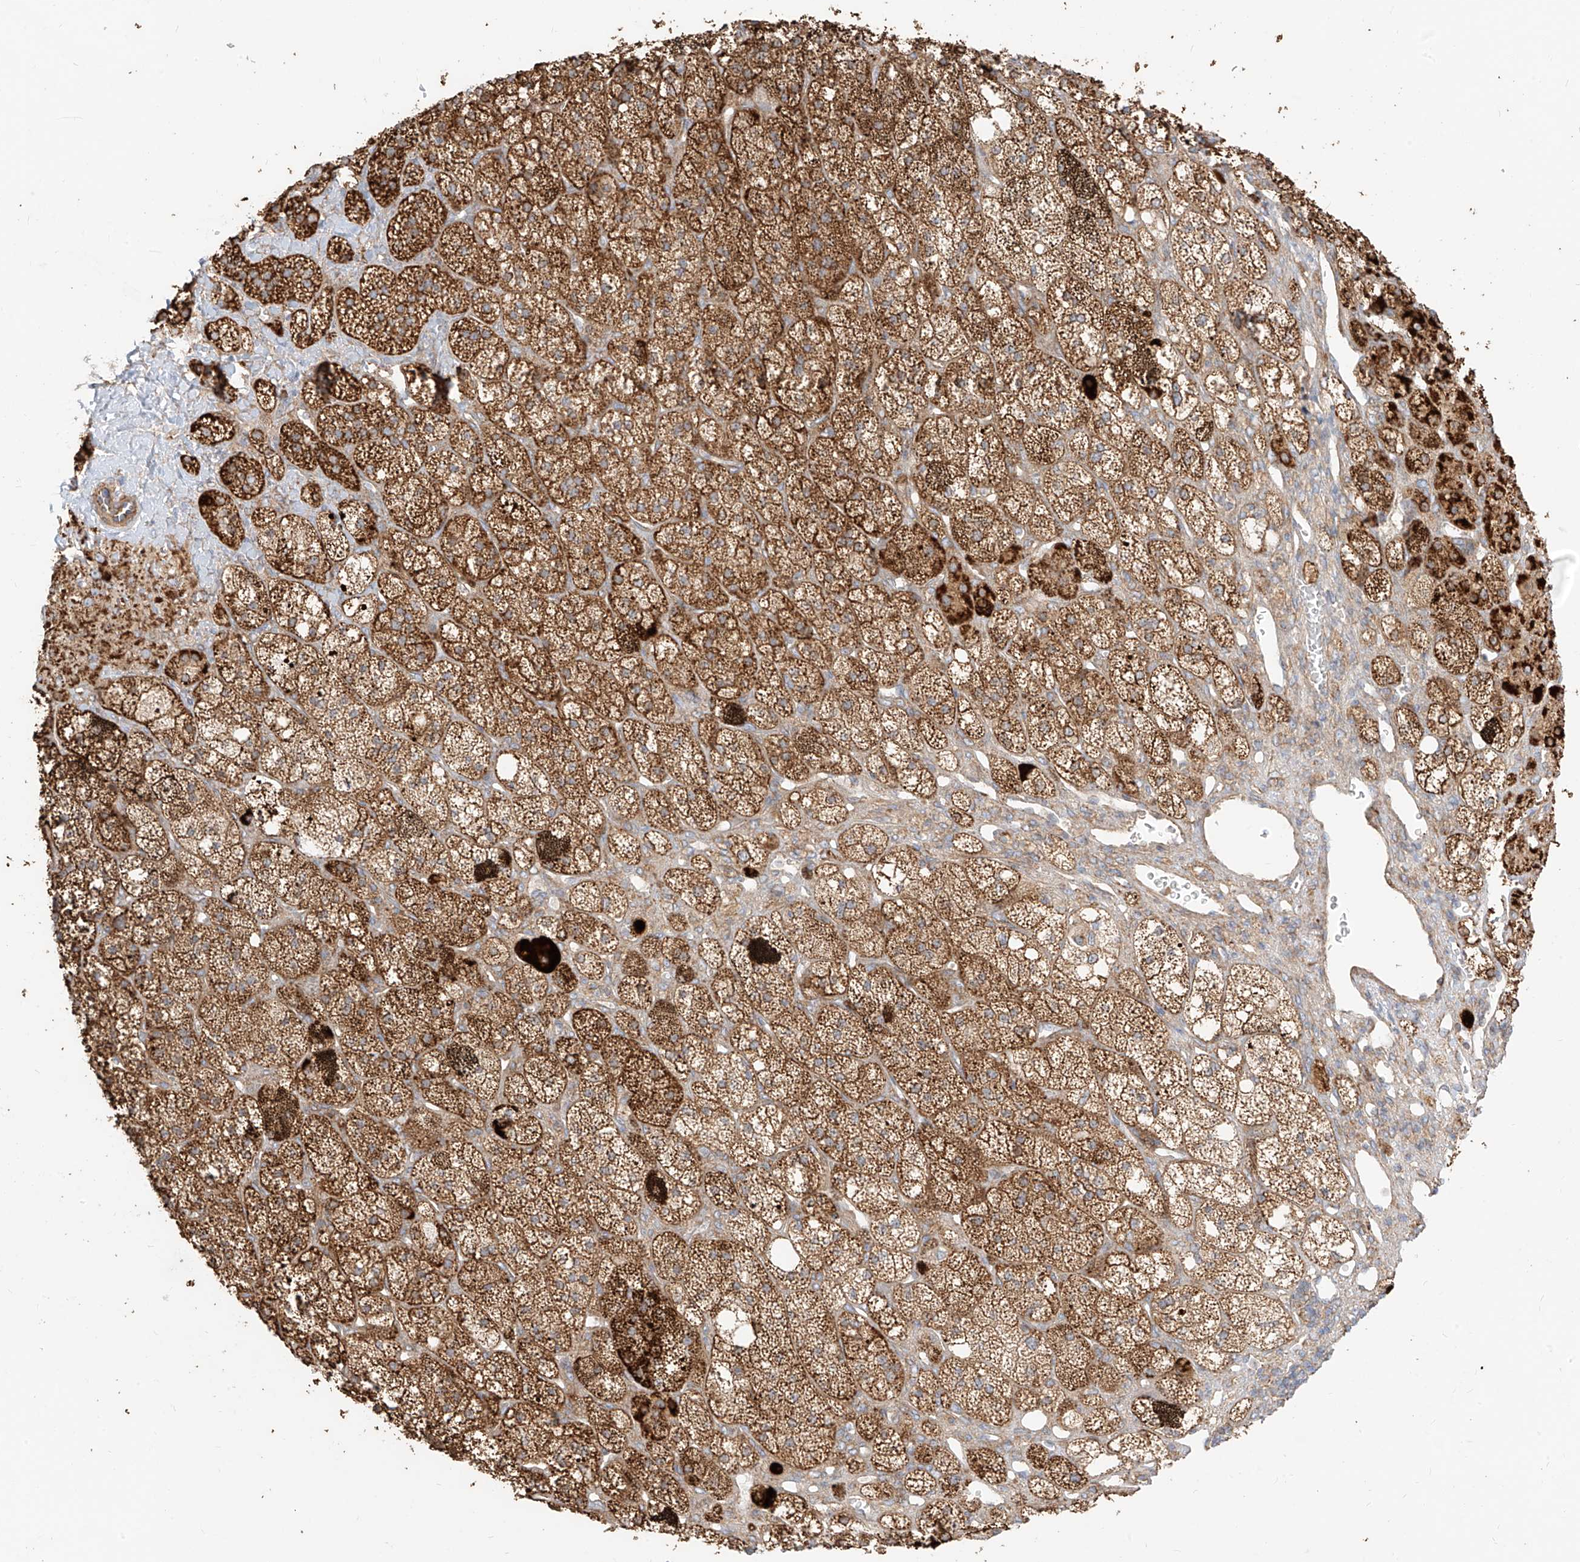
{"staining": {"intensity": "strong", "quantity": ">75%", "location": "cytoplasmic/membranous"}, "tissue": "adrenal gland", "cell_type": "Glandular cells", "image_type": "normal", "snomed": [{"axis": "morphology", "description": "Normal tissue, NOS"}, {"axis": "topography", "description": "Adrenal gland"}], "caption": "The photomicrograph shows immunohistochemical staining of unremarkable adrenal gland. There is strong cytoplasmic/membranous expression is appreciated in about >75% of glandular cells.", "gene": "PLCL1", "patient": {"sex": "male", "age": 61}}